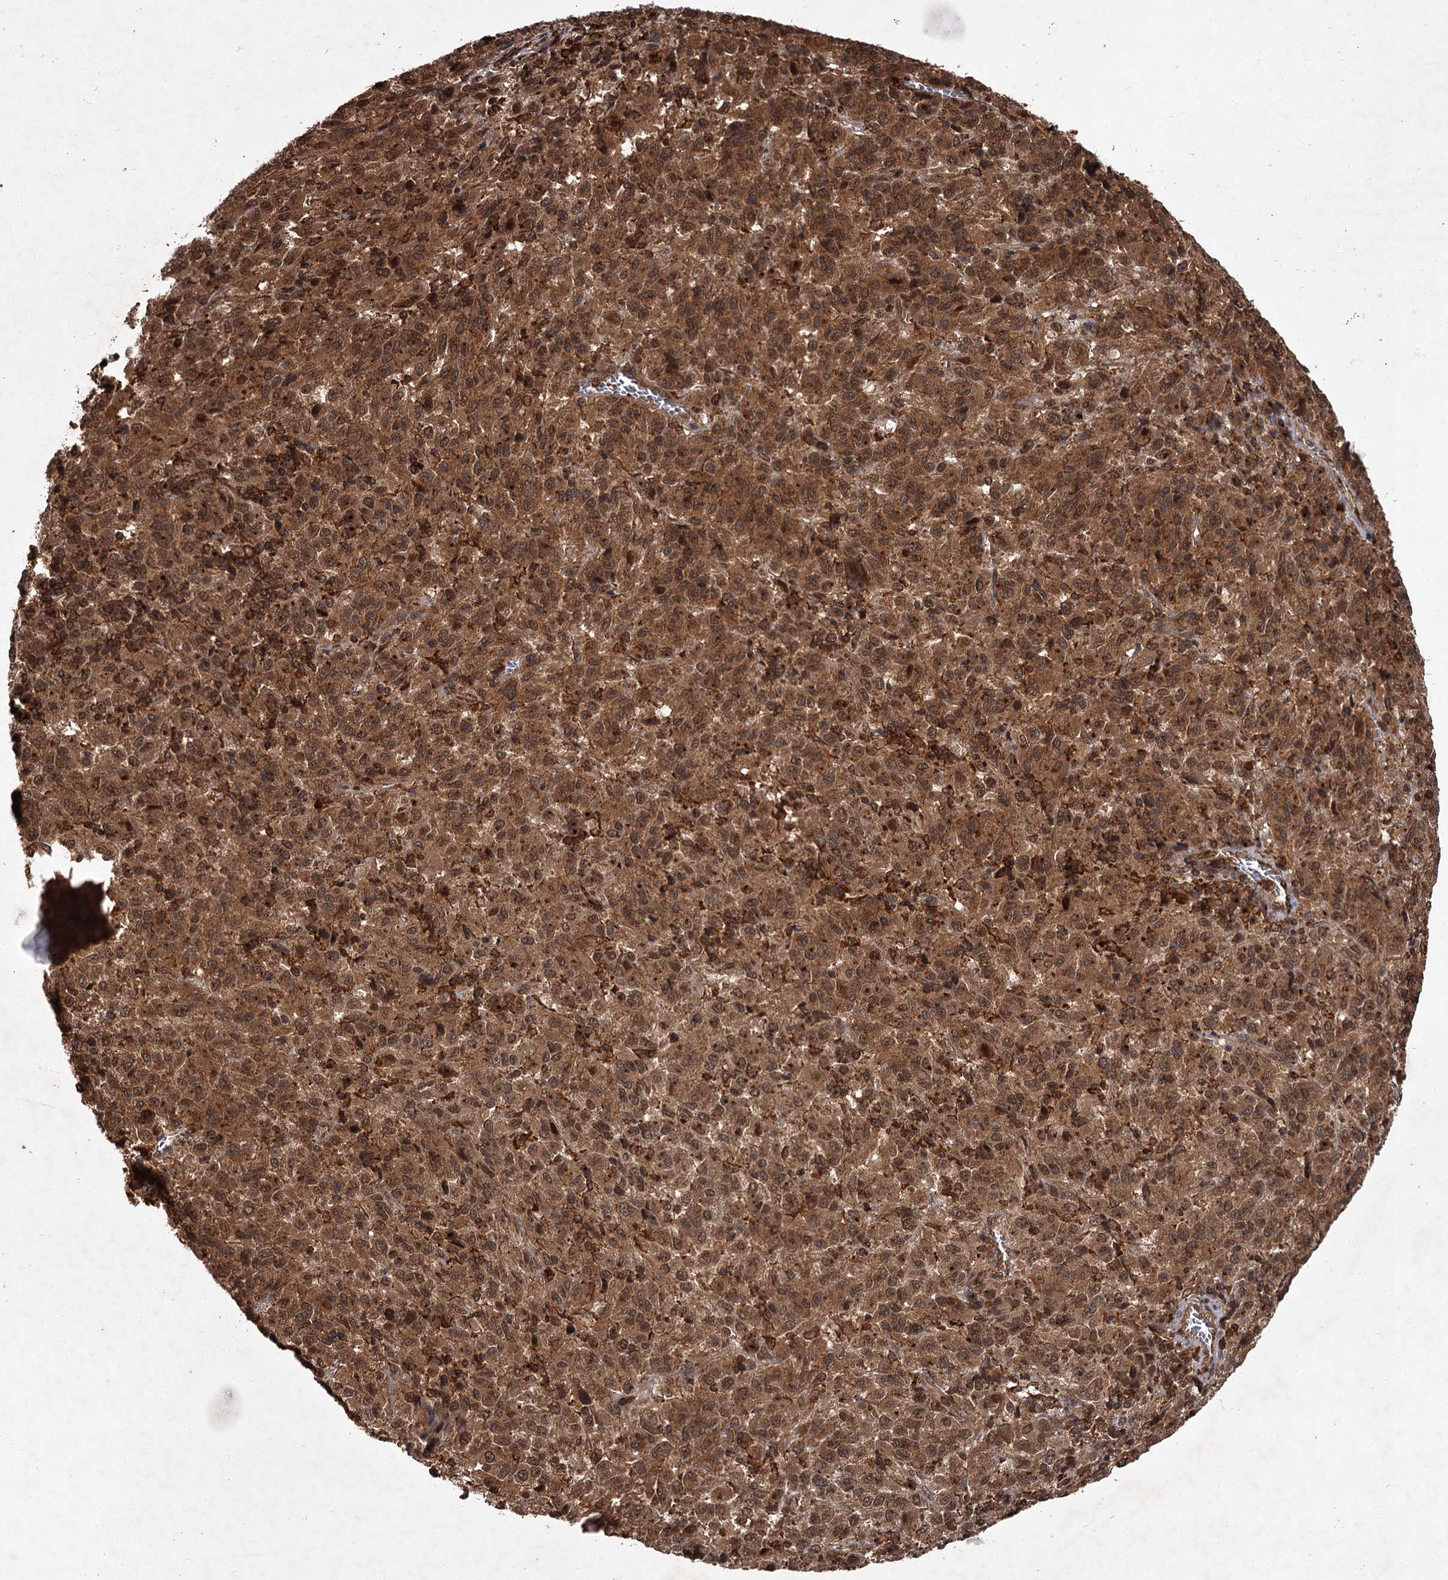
{"staining": {"intensity": "moderate", "quantity": ">75%", "location": "cytoplasmic/membranous,nuclear"}, "tissue": "melanoma", "cell_type": "Tumor cells", "image_type": "cancer", "snomed": [{"axis": "morphology", "description": "Malignant melanoma, Metastatic site"}, {"axis": "topography", "description": "Lung"}], "caption": "The histopathology image reveals staining of melanoma, revealing moderate cytoplasmic/membranous and nuclear protein expression (brown color) within tumor cells.", "gene": "TBC1D23", "patient": {"sex": "male", "age": 64}}